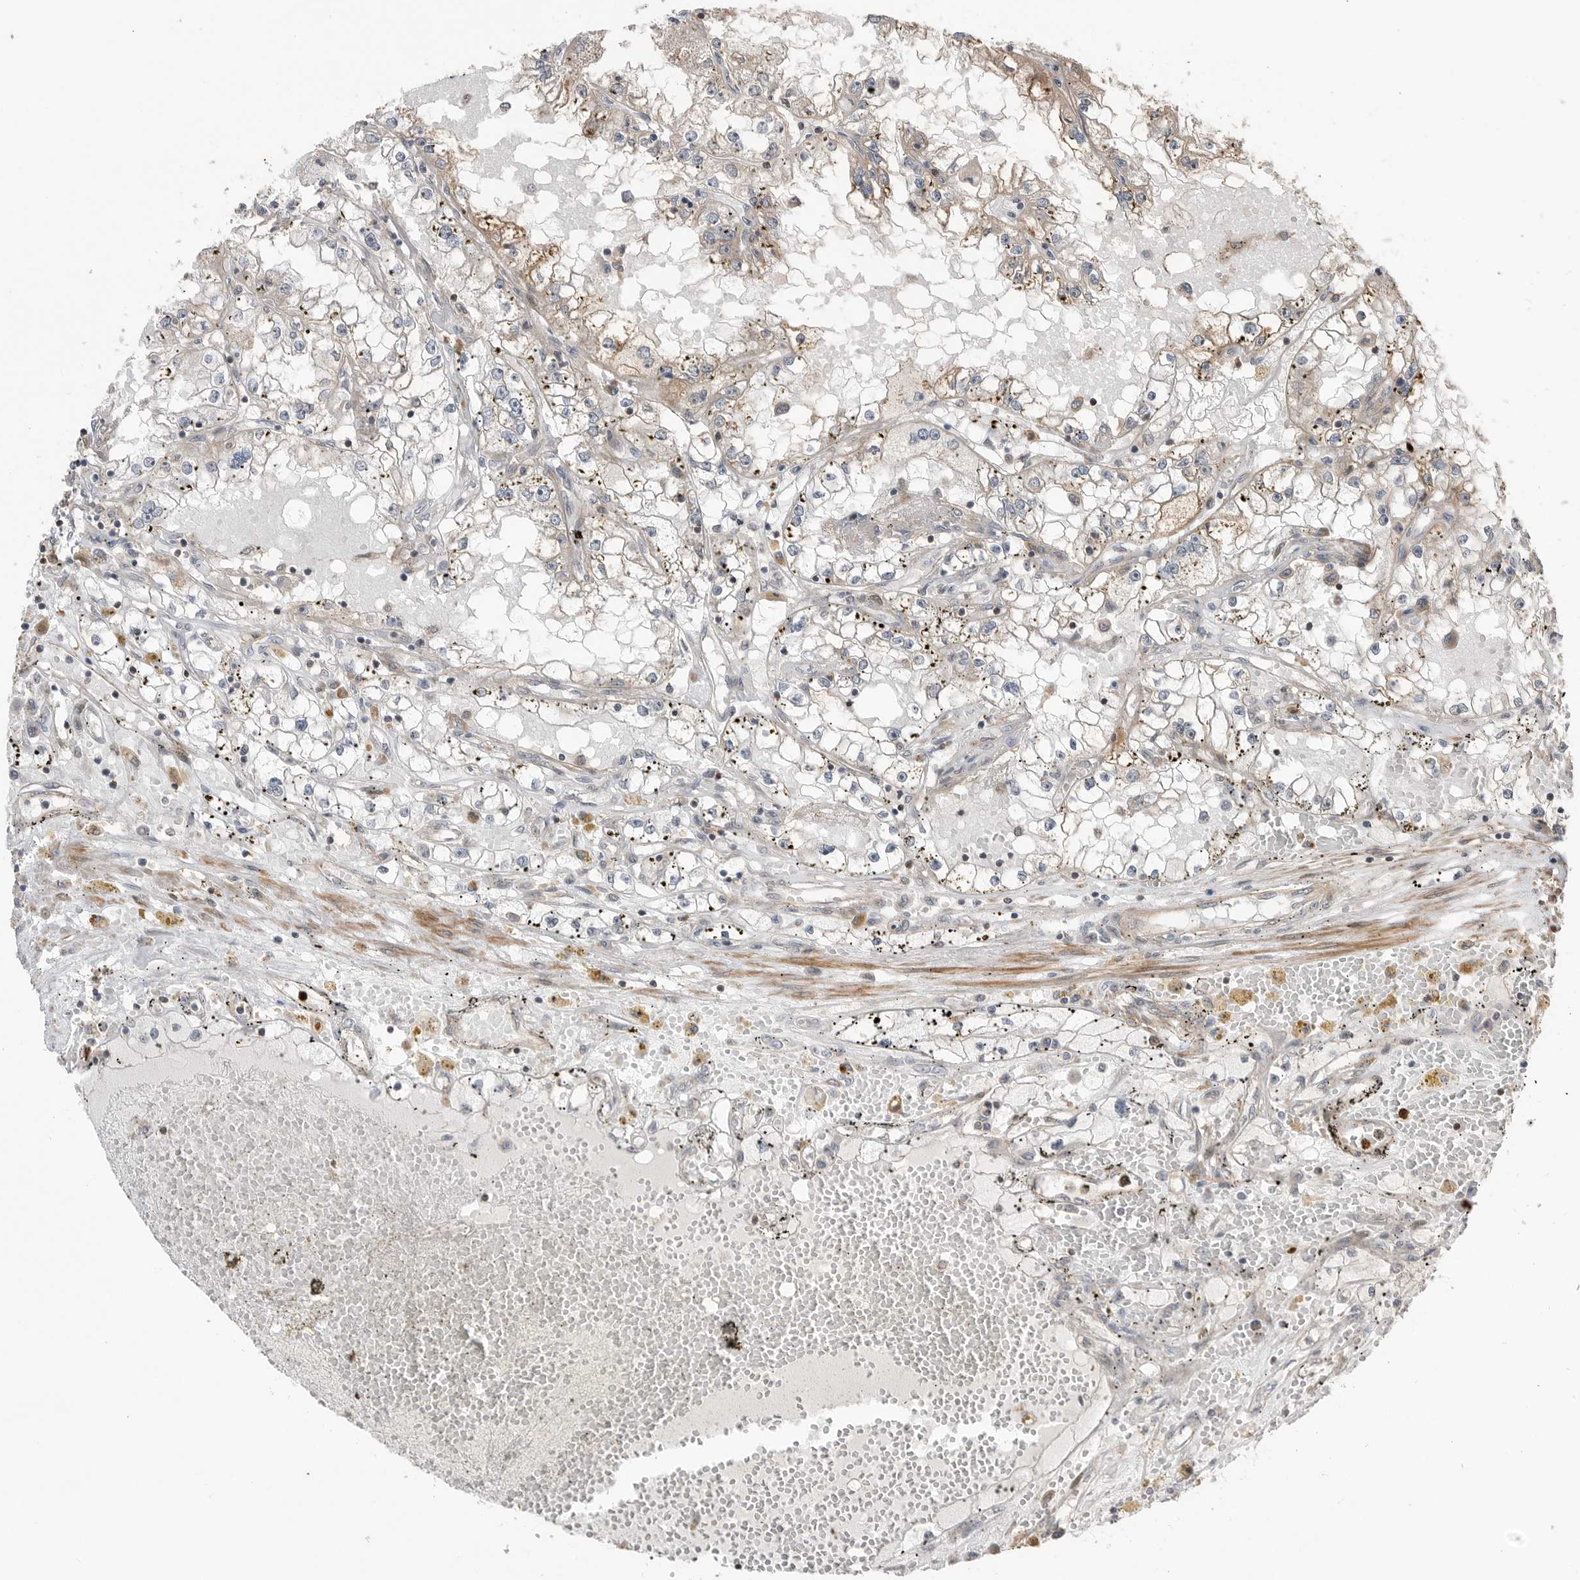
{"staining": {"intensity": "negative", "quantity": "none", "location": "none"}, "tissue": "renal cancer", "cell_type": "Tumor cells", "image_type": "cancer", "snomed": [{"axis": "morphology", "description": "Adenocarcinoma, NOS"}, {"axis": "topography", "description": "Kidney"}], "caption": "High magnification brightfield microscopy of adenocarcinoma (renal) stained with DAB (brown) and counterstained with hematoxylin (blue): tumor cells show no significant staining.", "gene": "PEAK1", "patient": {"sex": "male", "age": 56}}